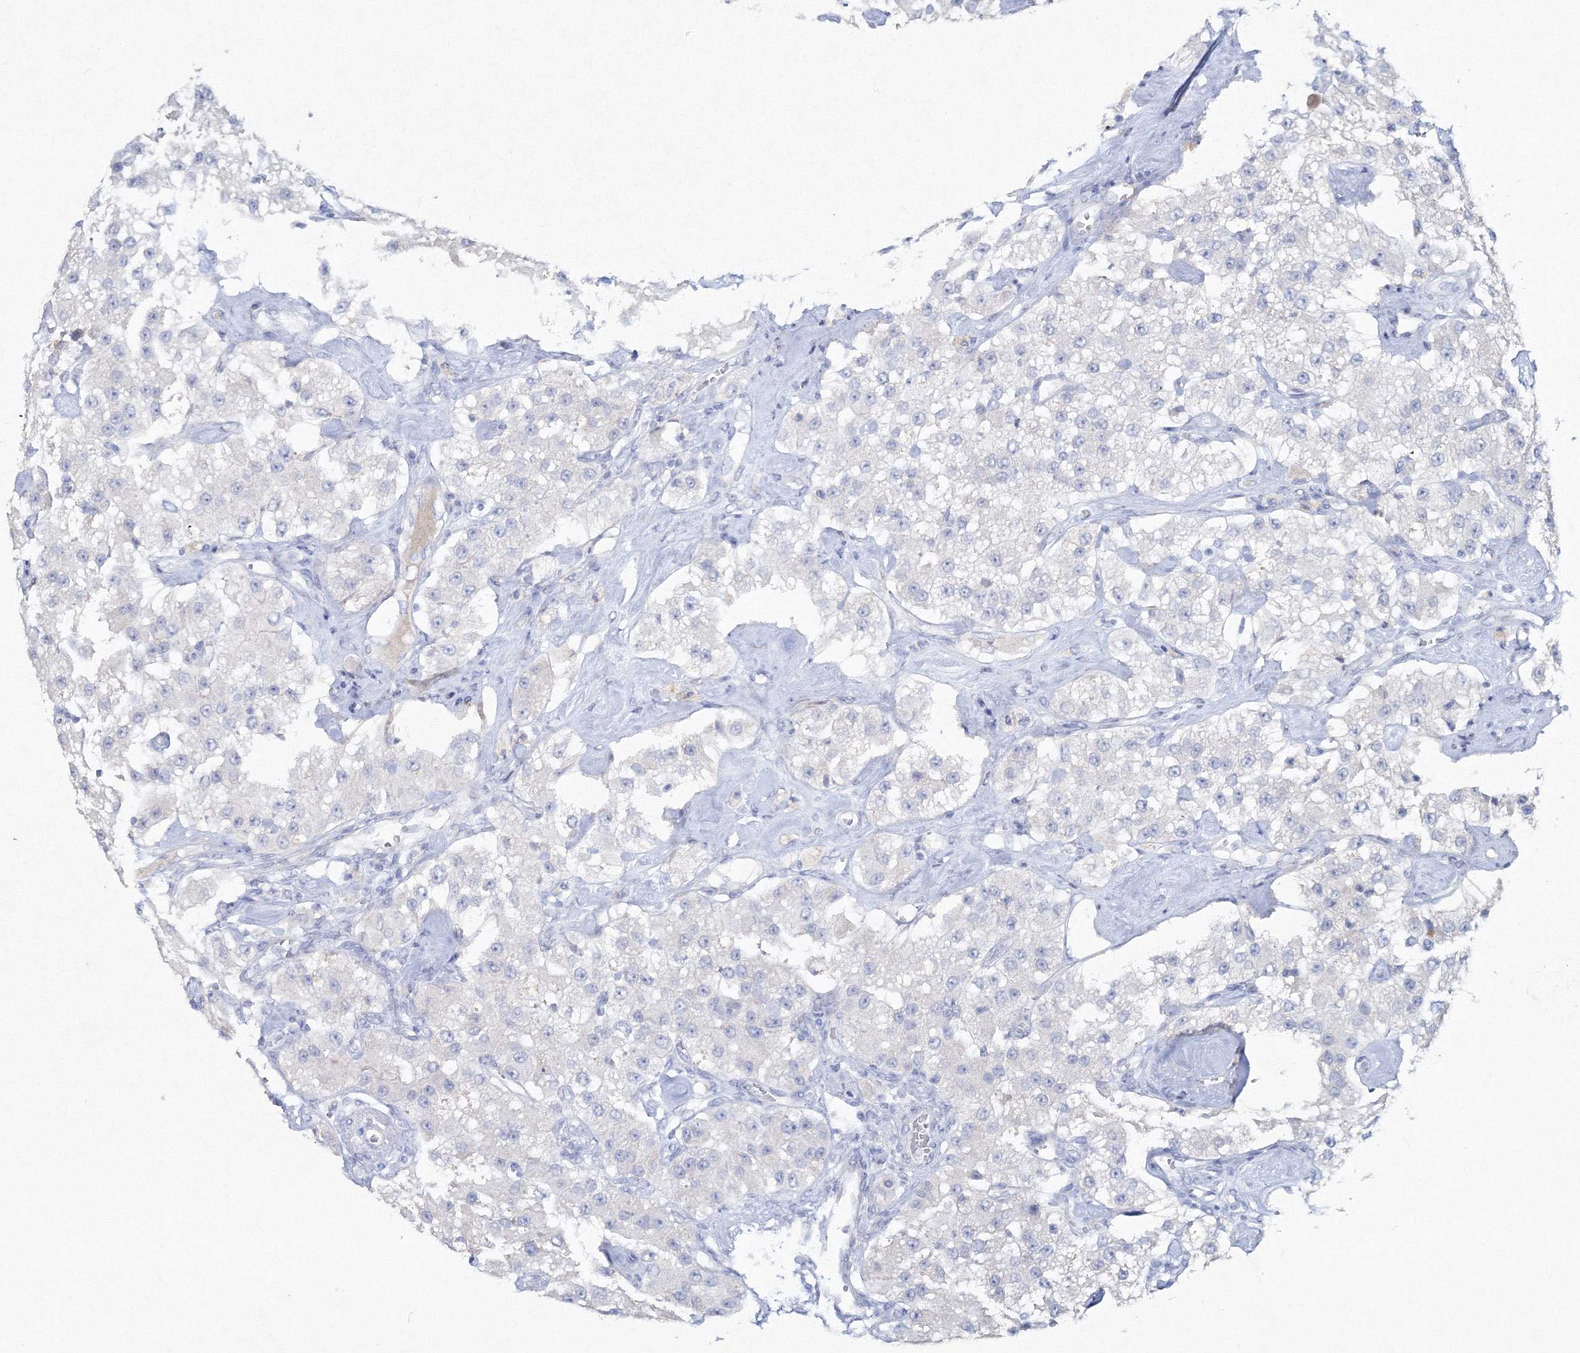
{"staining": {"intensity": "negative", "quantity": "none", "location": "none"}, "tissue": "carcinoid", "cell_type": "Tumor cells", "image_type": "cancer", "snomed": [{"axis": "morphology", "description": "Carcinoid, malignant, NOS"}, {"axis": "topography", "description": "Pancreas"}], "caption": "Immunohistochemical staining of carcinoid exhibits no significant expression in tumor cells. The staining was performed using DAB to visualize the protein expression in brown, while the nuclei were stained in blue with hematoxylin (Magnification: 20x).", "gene": "GCKR", "patient": {"sex": "male", "age": 41}}